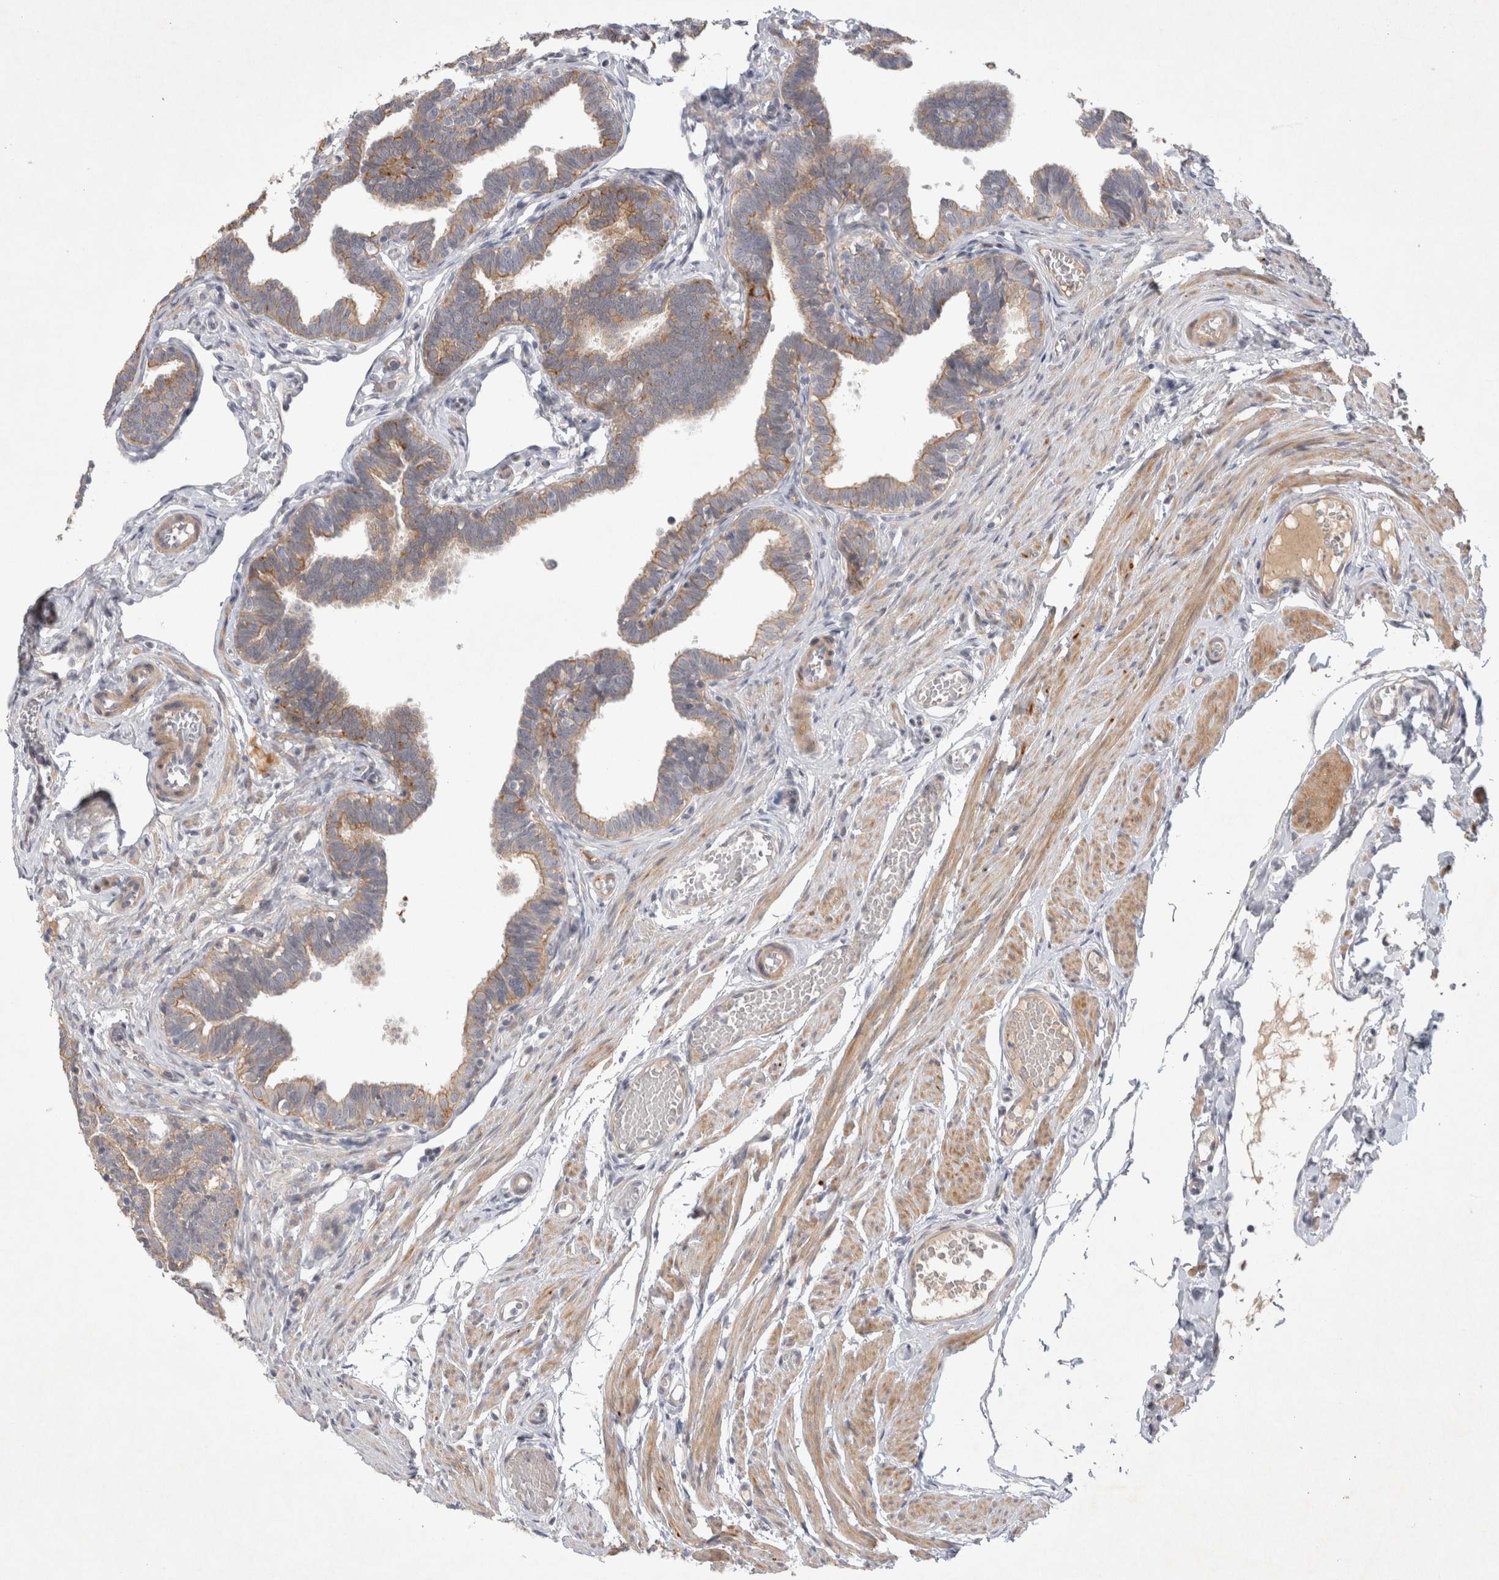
{"staining": {"intensity": "moderate", "quantity": ">75%", "location": "cytoplasmic/membranous"}, "tissue": "fallopian tube", "cell_type": "Glandular cells", "image_type": "normal", "snomed": [{"axis": "morphology", "description": "Normal tissue, NOS"}, {"axis": "topography", "description": "Fallopian tube"}, {"axis": "topography", "description": "Ovary"}], "caption": "Immunohistochemistry (DAB (3,3'-diaminobenzidine)) staining of benign fallopian tube exhibits moderate cytoplasmic/membranous protein expression in approximately >75% of glandular cells. Using DAB (brown) and hematoxylin (blue) stains, captured at high magnification using brightfield microscopy.", "gene": "BZW2", "patient": {"sex": "female", "age": 23}}